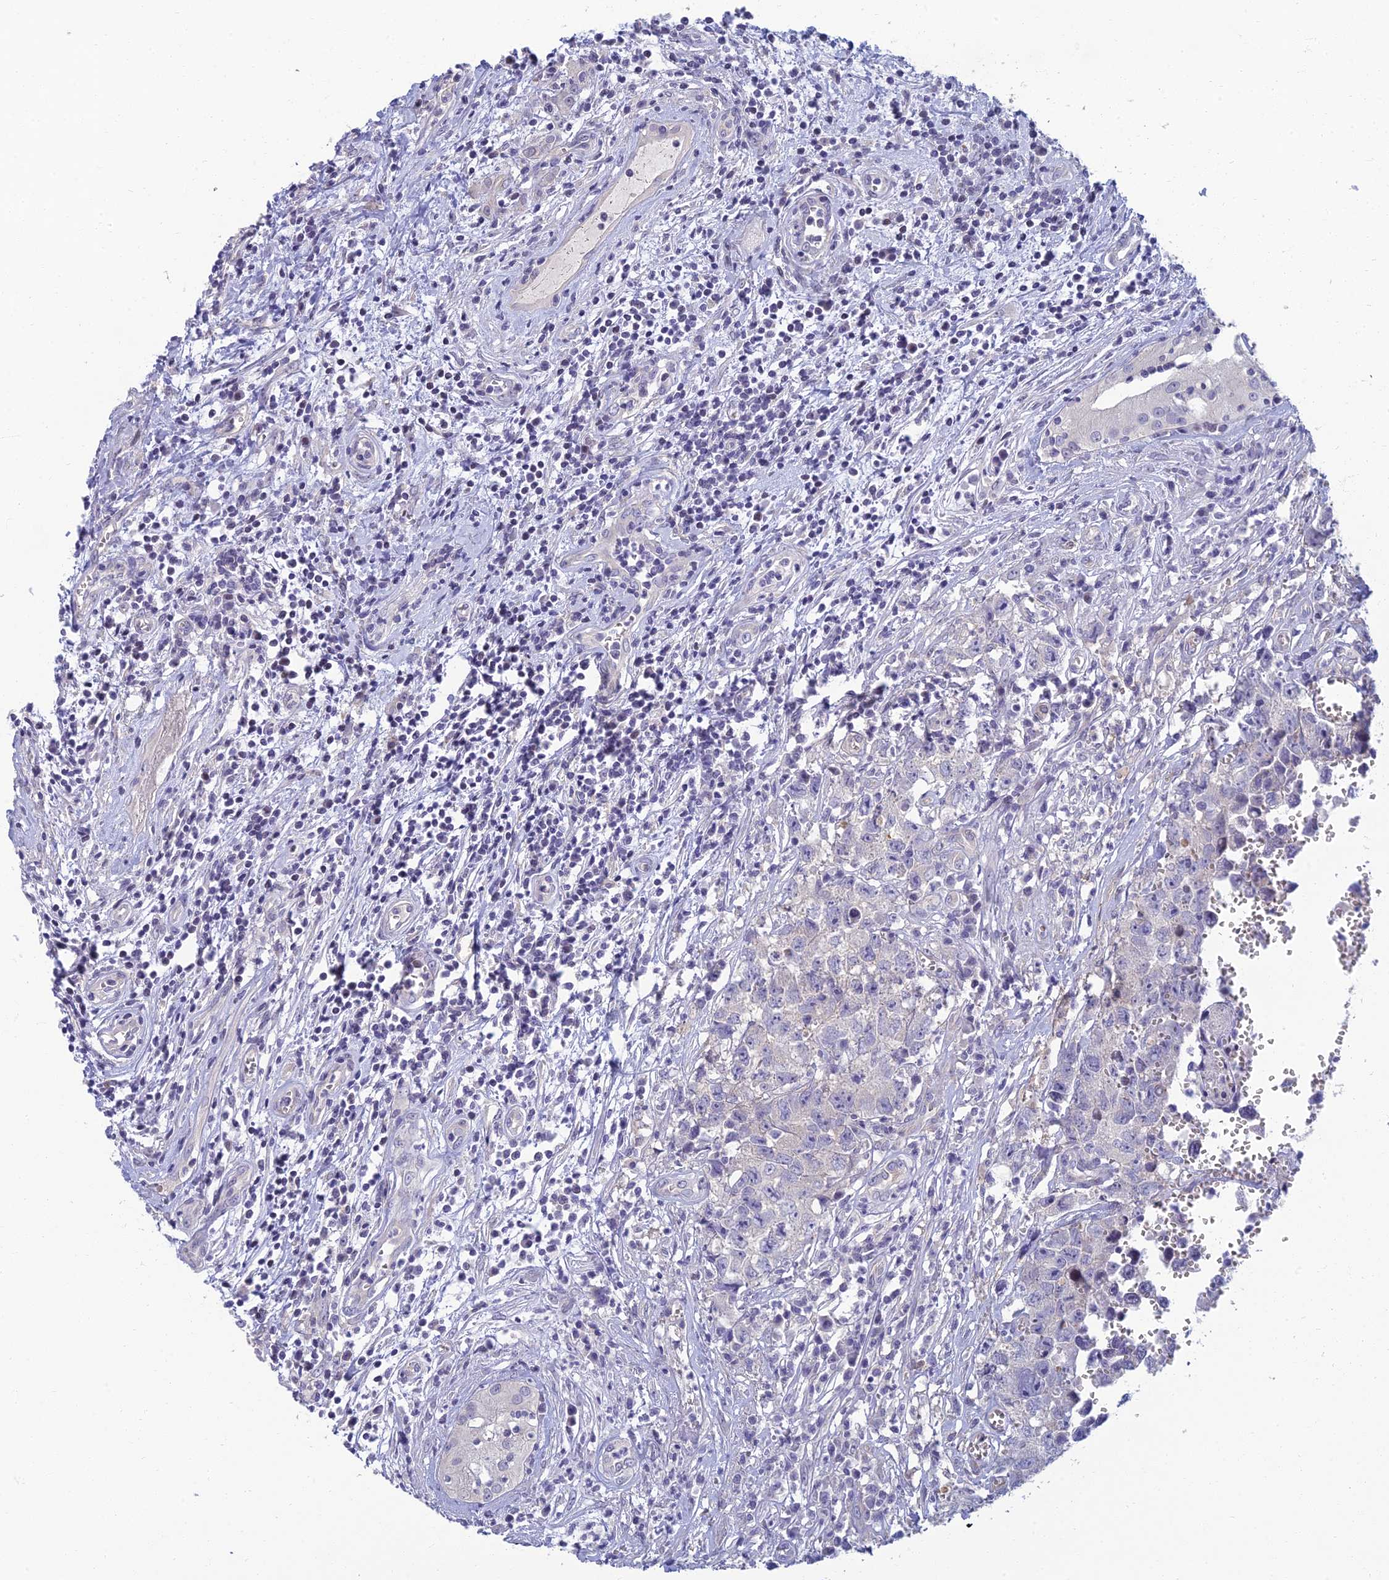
{"staining": {"intensity": "negative", "quantity": "none", "location": "none"}, "tissue": "testis cancer", "cell_type": "Tumor cells", "image_type": "cancer", "snomed": [{"axis": "morphology", "description": "Seminoma, NOS"}, {"axis": "morphology", "description": "Carcinoma, Embryonal, NOS"}, {"axis": "topography", "description": "Testis"}], "caption": "High magnification brightfield microscopy of embryonal carcinoma (testis) stained with DAB (brown) and counterstained with hematoxylin (blue): tumor cells show no significant expression. (Brightfield microscopy of DAB immunohistochemistry at high magnification).", "gene": "NEURL1", "patient": {"sex": "male", "age": 29}}